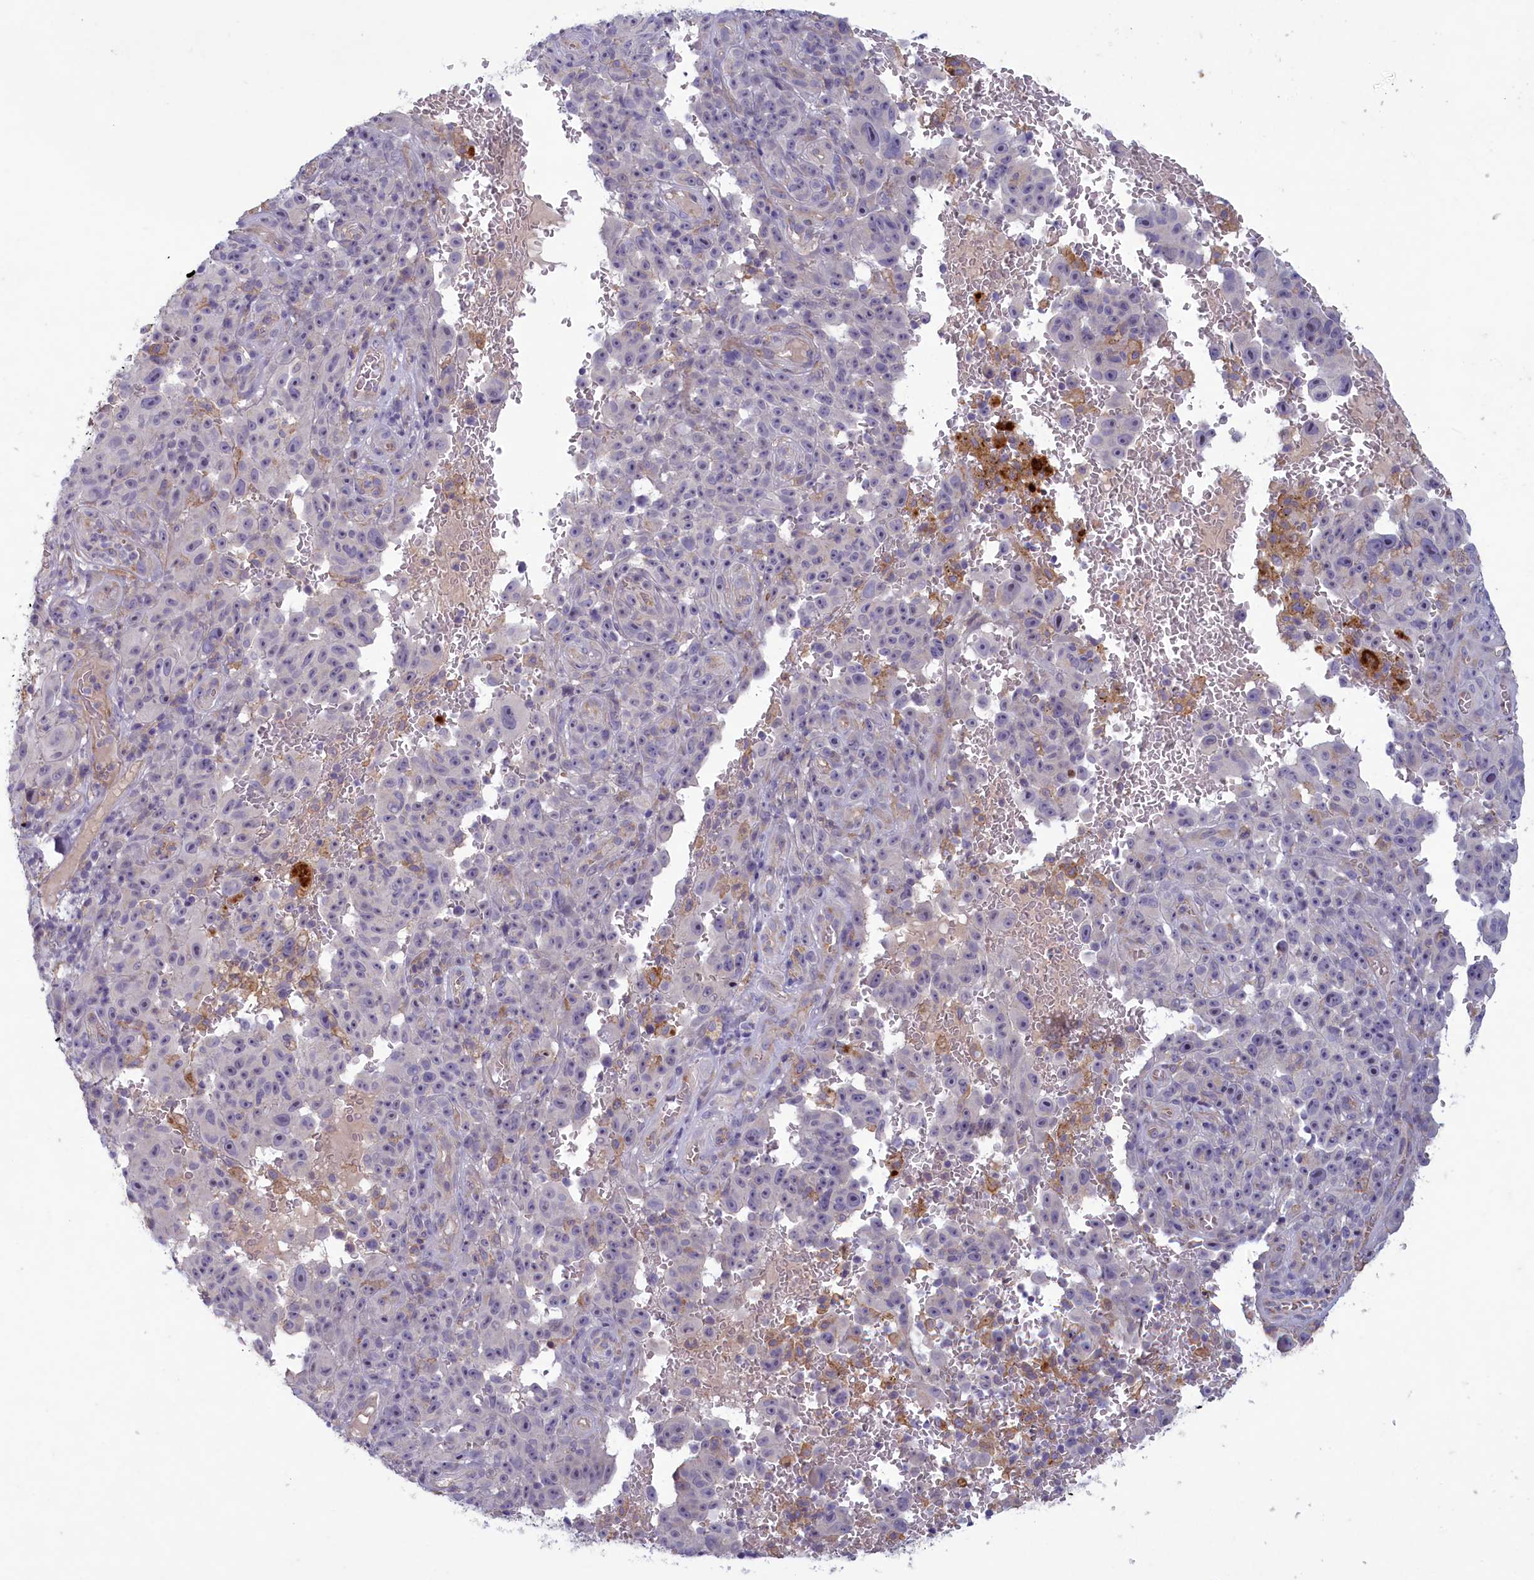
{"staining": {"intensity": "negative", "quantity": "none", "location": "none"}, "tissue": "melanoma", "cell_type": "Tumor cells", "image_type": "cancer", "snomed": [{"axis": "morphology", "description": "Malignant melanoma, NOS"}, {"axis": "topography", "description": "Skin"}], "caption": "Immunohistochemistry photomicrograph of neoplastic tissue: malignant melanoma stained with DAB (3,3'-diaminobenzidine) shows no significant protein staining in tumor cells.", "gene": "PLEKHG6", "patient": {"sex": "female", "age": 82}}